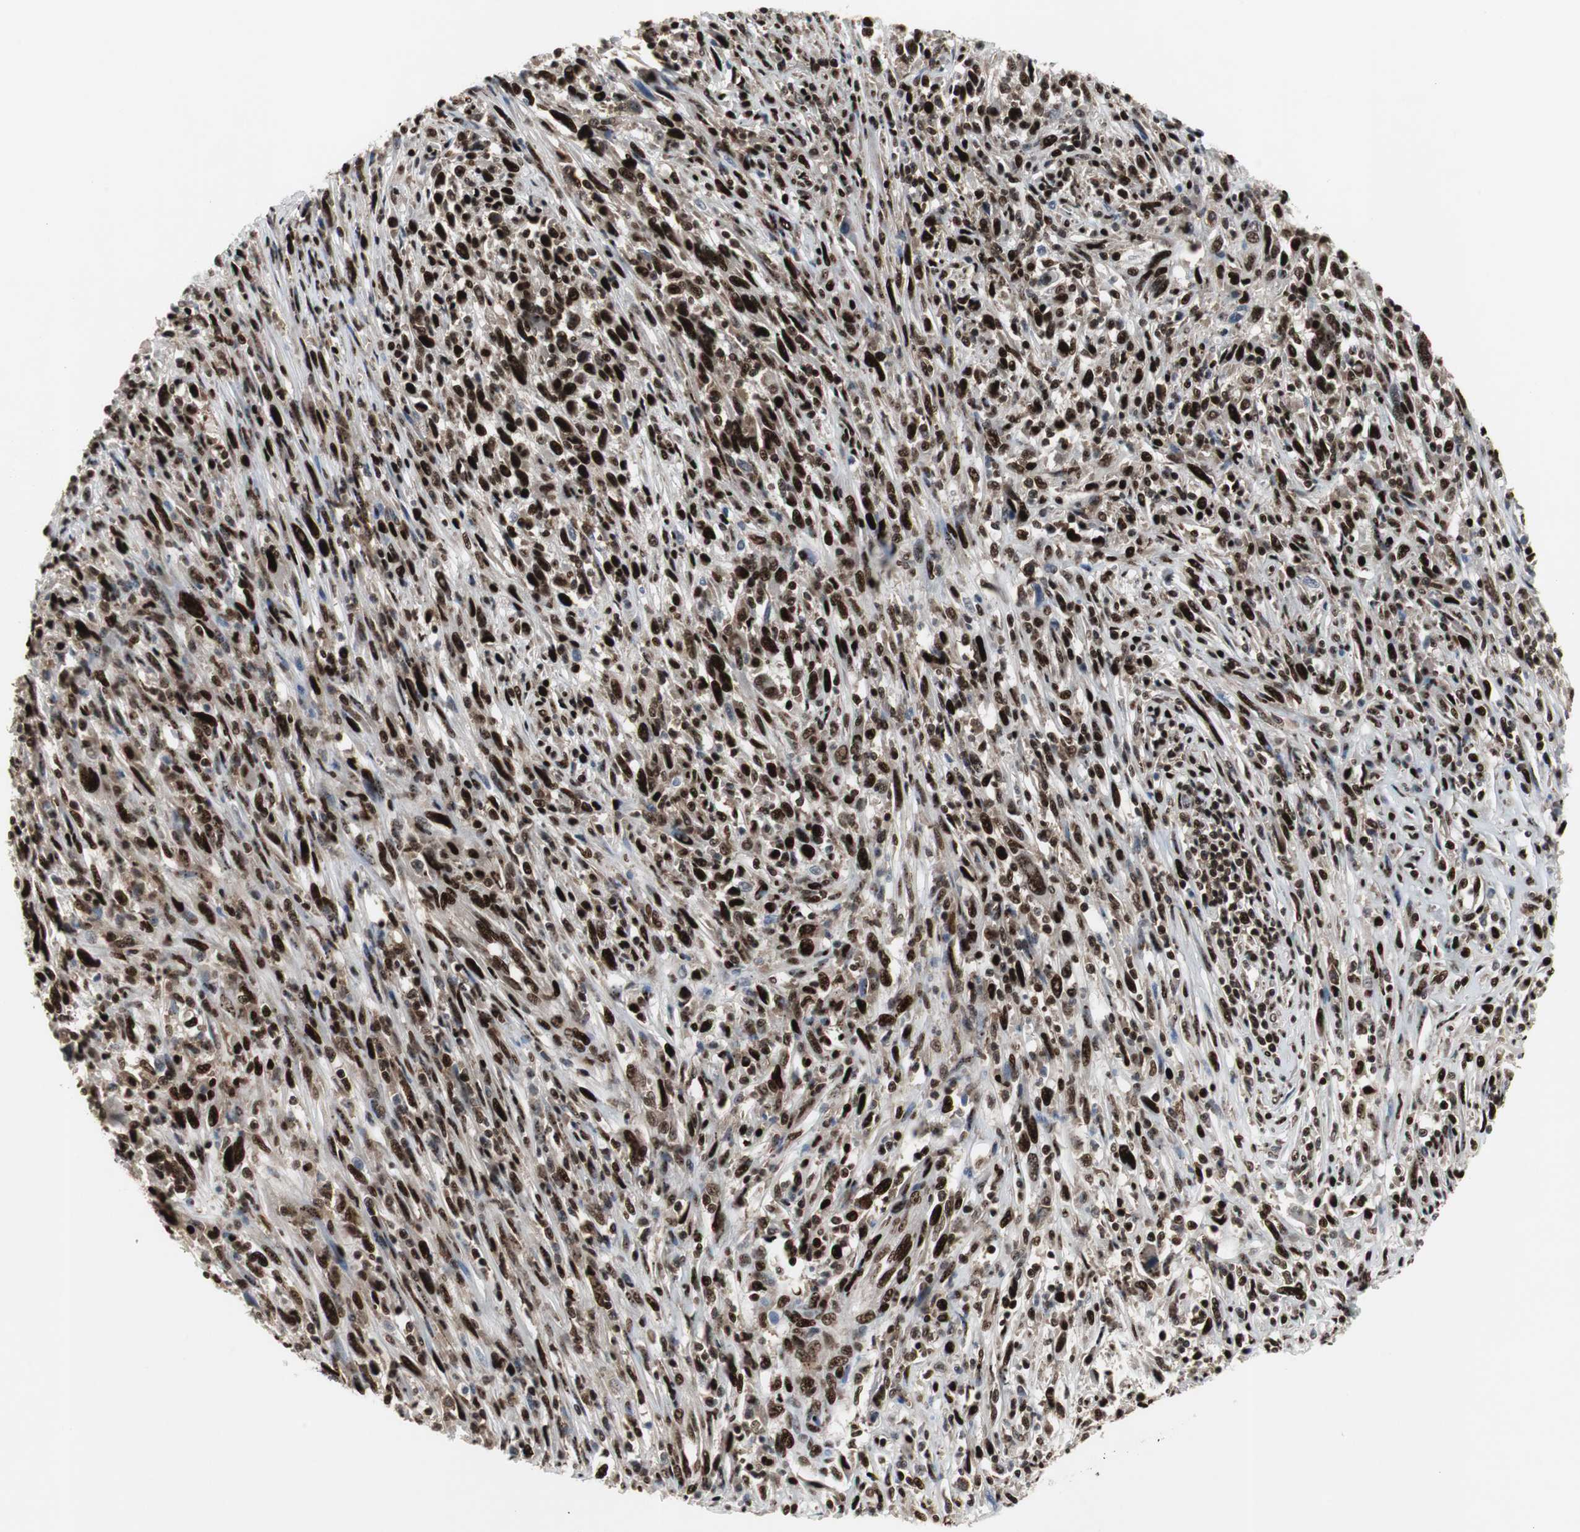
{"staining": {"intensity": "strong", "quantity": ">75%", "location": "nuclear"}, "tissue": "melanoma", "cell_type": "Tumor cells", "image_type": "cancer", "snomed": [{"axis": "morphology", "description": "Malignant melanoma, Metastatic site"}, {"axis": "topography", "description": "Lymph node"}], "caption": "Melanoma stained with DAB immunohistochemistry (IHC) shows high levels of strong nuclear expression in approximately >75% of tumor cells.", "gene": "GRK2", "patient": {"sex": "male", "age": 61}}